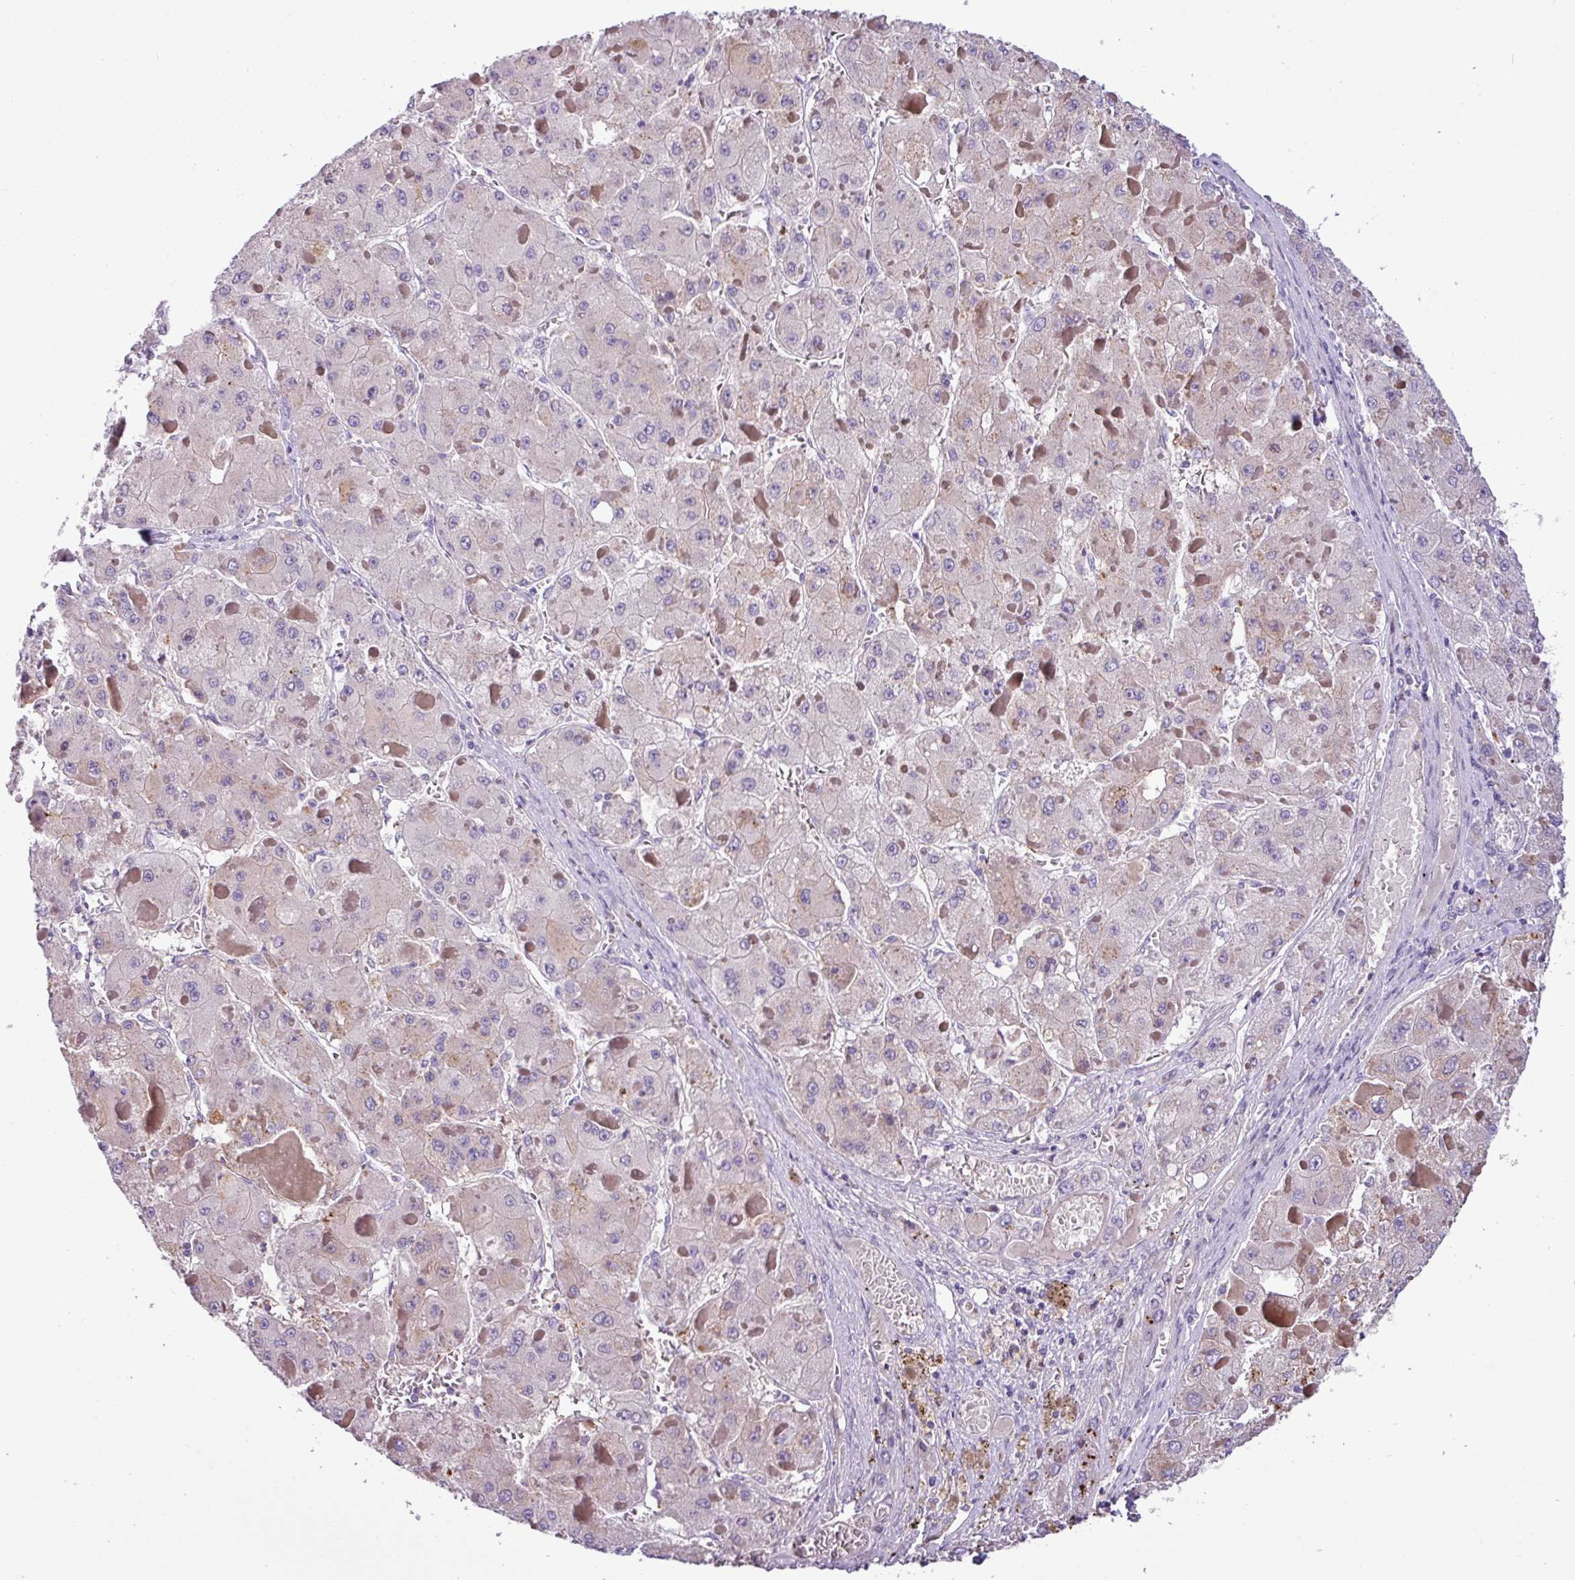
{"staining": {"intensity": "weak", "quantity": "<25%", "location": "cytoplasmic/membranous"}, "tissue": "liver cancer", "cell_type": "Tumor cells", "image_type": "cancer", "snomed": [{"axis": "morphology", "description": "Carcinoma, Hepatocellular, NOS"}, {"axis": "topography", "description": "Liver"}], "caption": "The image demonstrates no significant staining in tumor cells of hepatocellular carcinoma (liver). (DAB (3,3'-diaminobenzidine) immunohistochemistry (IHC), high magnification).", "gene": "PNLDC1", "patient": {"sex": "female", "age": 73}}